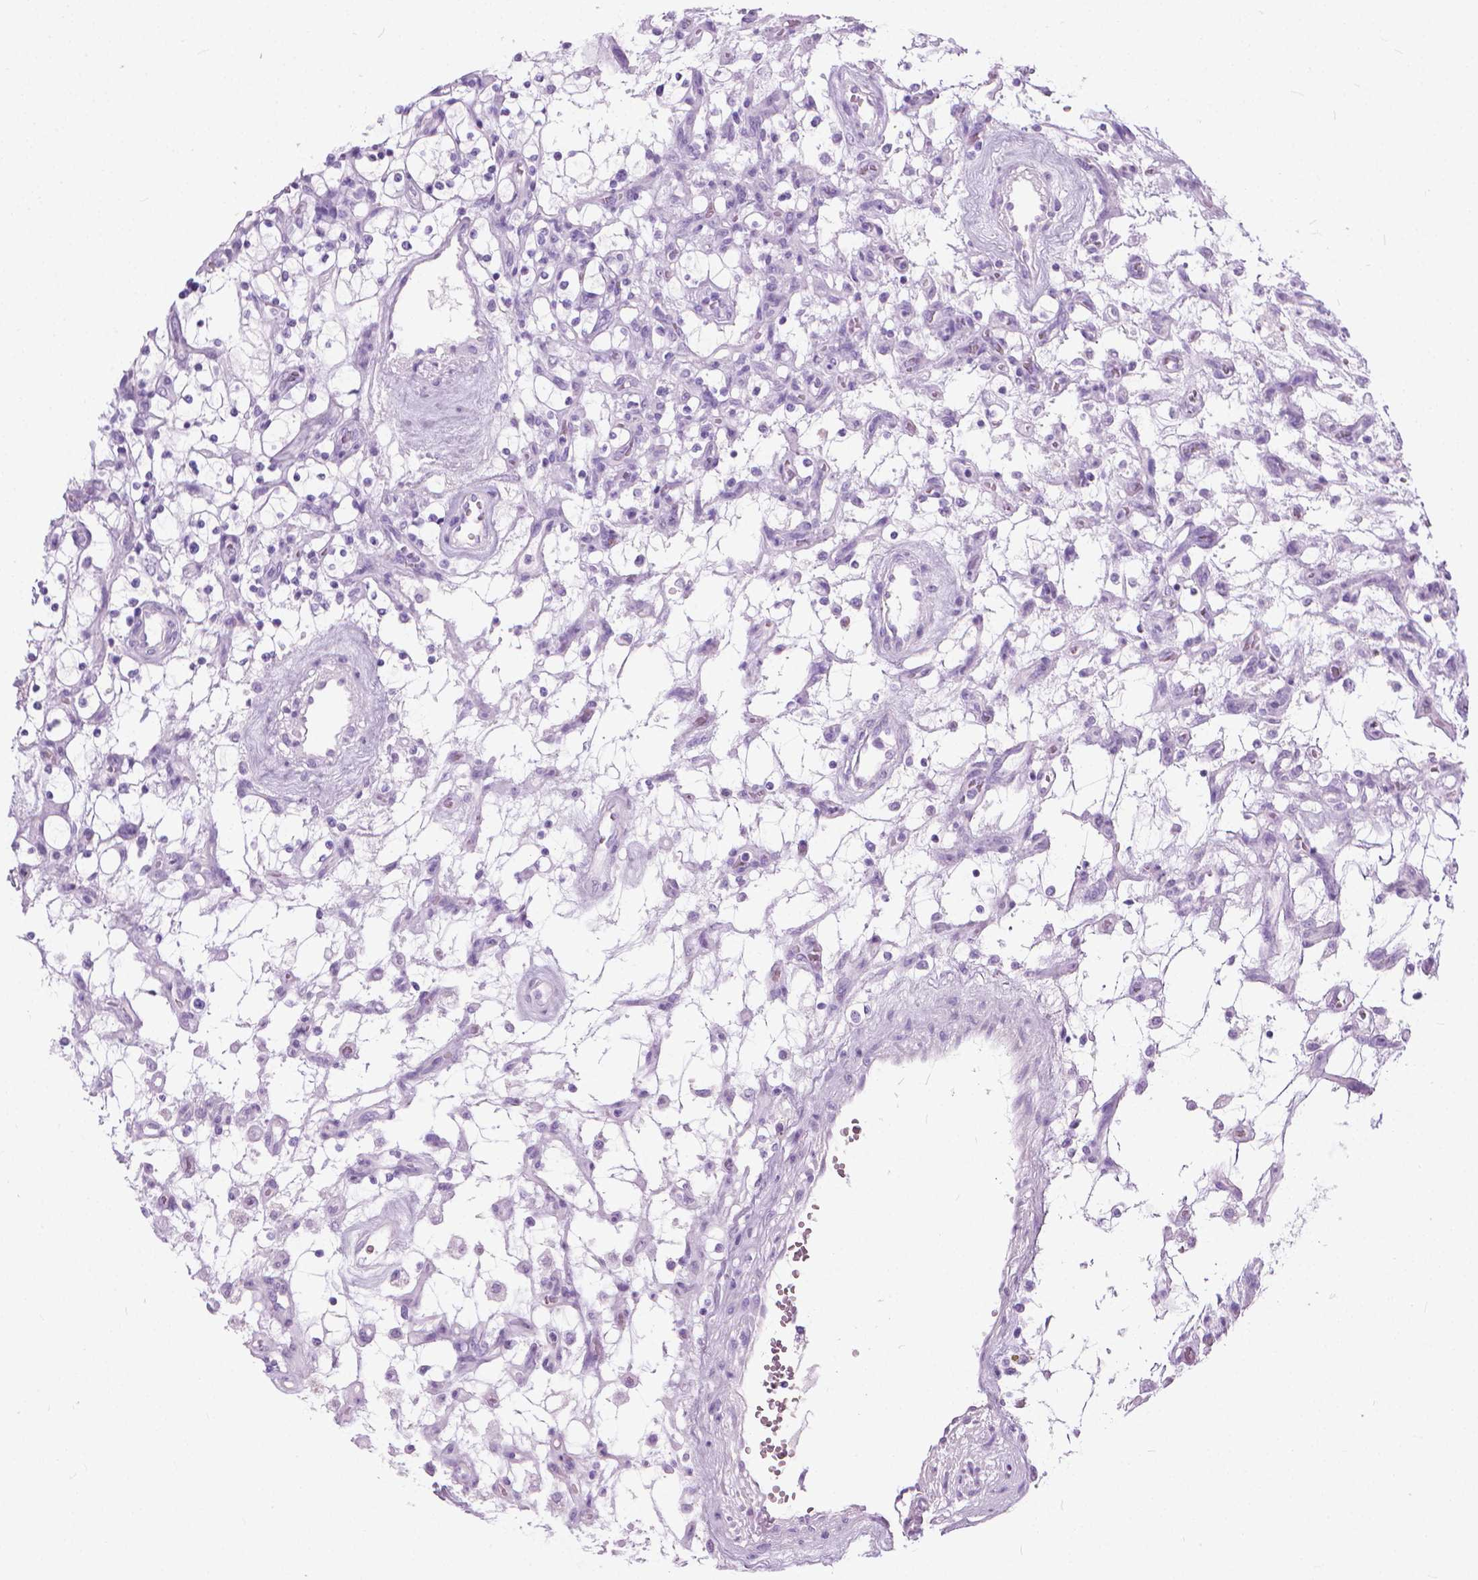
{"staining": {"intensity": "negative", "quantity": "none", "location": "none"}, "tissue": "renal cancer", "cell_type": "Tumor cells", "image_type": "cancer", "snomed": [{"axis": "morphology", "description": "Adenocarcinoma, NOS"}, {"axis": "topography", "description": "Kidney"}], "caption": "Histopathology image shows no protein positivity in tumor cells of adenocarcinoma (renal) tissue.", "gene": "HTR2B", "patient": {"sex": "female", "age": 69}}